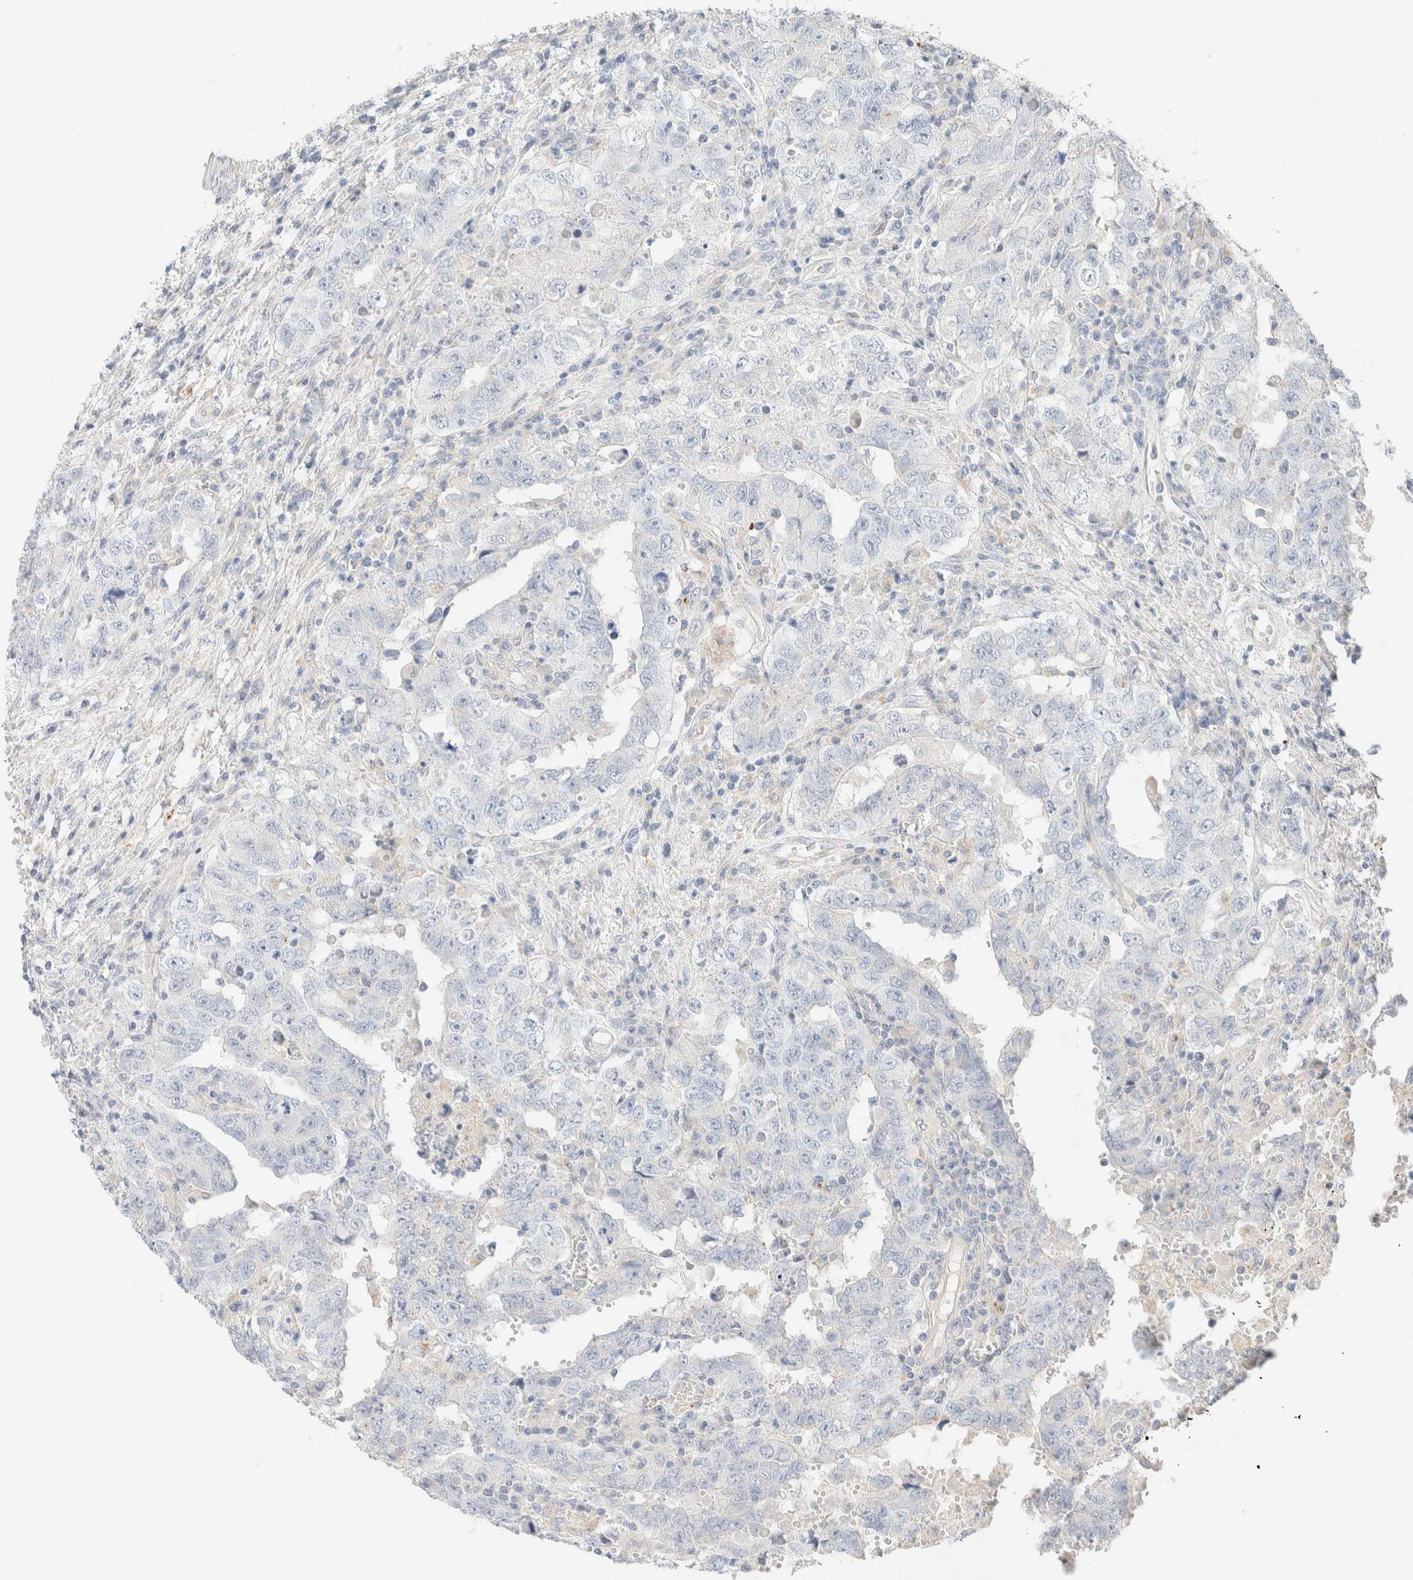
{"staining": {"intensity": "negative", "quantity": "none", "location": "none"}, "tissue": "testis cancer", "cell_type": "Tumor cells", "image_type": "cancer", "snomed": [{"axis": "morphology", "description": "Carcinoma, Embryonal, NOS"}, {"axis": "topography", "description": "Testis"}], "caption": "Image shows no protein staining in tumor cells of testis embryonal carcinoma tissue. Brightfield microscopy of immunohistochemistry stained with DAB (brown) and hematoxylin (blue), captured at high magnification.", "gene": "SARM1", "patient": {"sex": "male", "age": 26}}